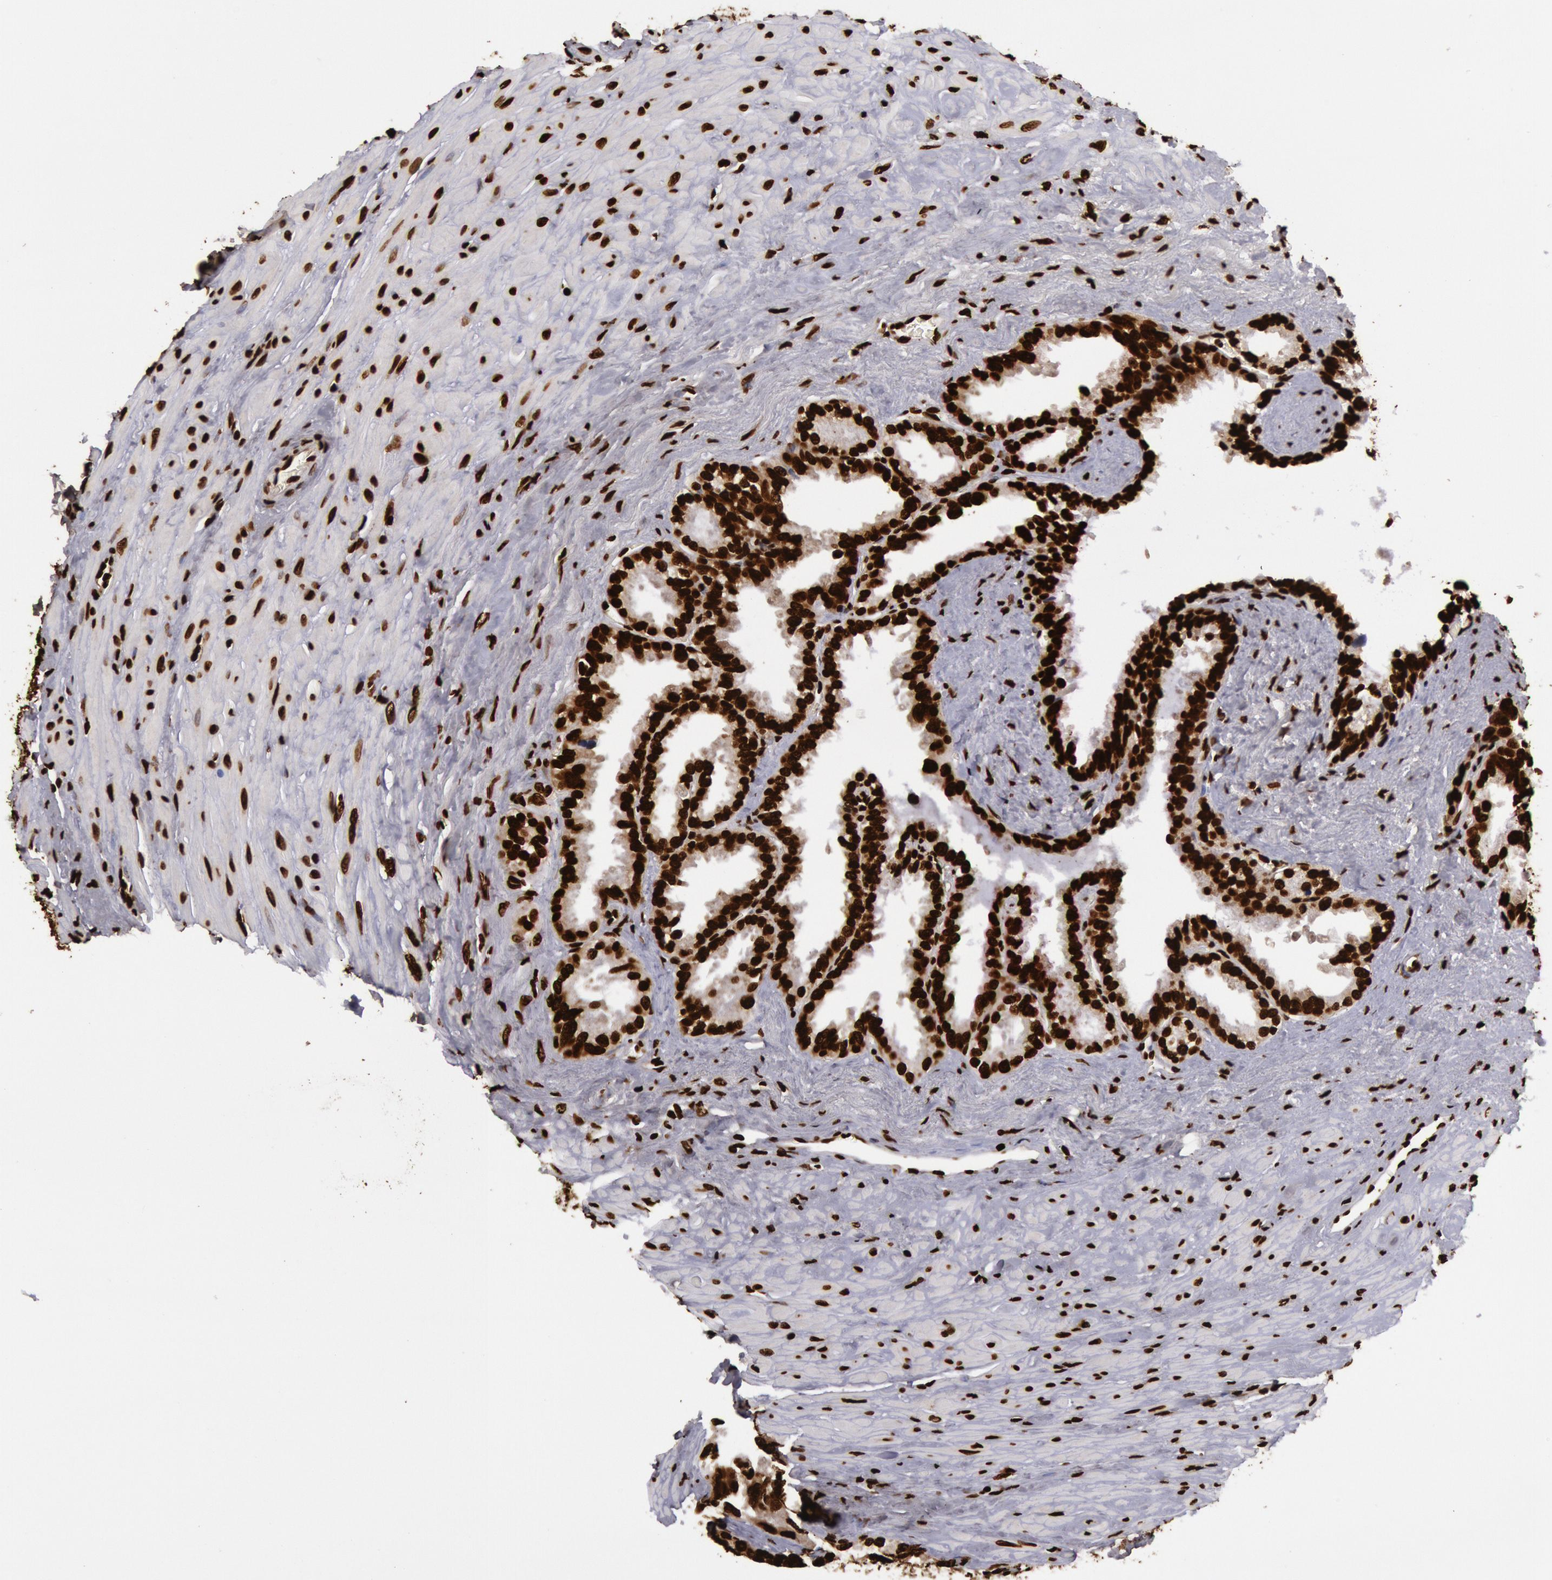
{"staining": {"intensity": "strong", "quantity": ">75%", "location": "nuclear"}, "tissue": "seminal vesicle", "cell_type": "Glandular cells", "image_type": "normal", "snomed": [{"axis": "morphology", "description": "Normal tissue, NOS"}, {"axis": "topography", "description": "Prostate"}, {"axis": "topography", "description": "Seminal veicle"}], "caption": "Strong nuclear positivity for a protein is present in about >75% of glandular cells of benign seminal vesicle using immunohistochemistry.", "gene": "H3", "patient": {"sex": "male", "age": 63}}